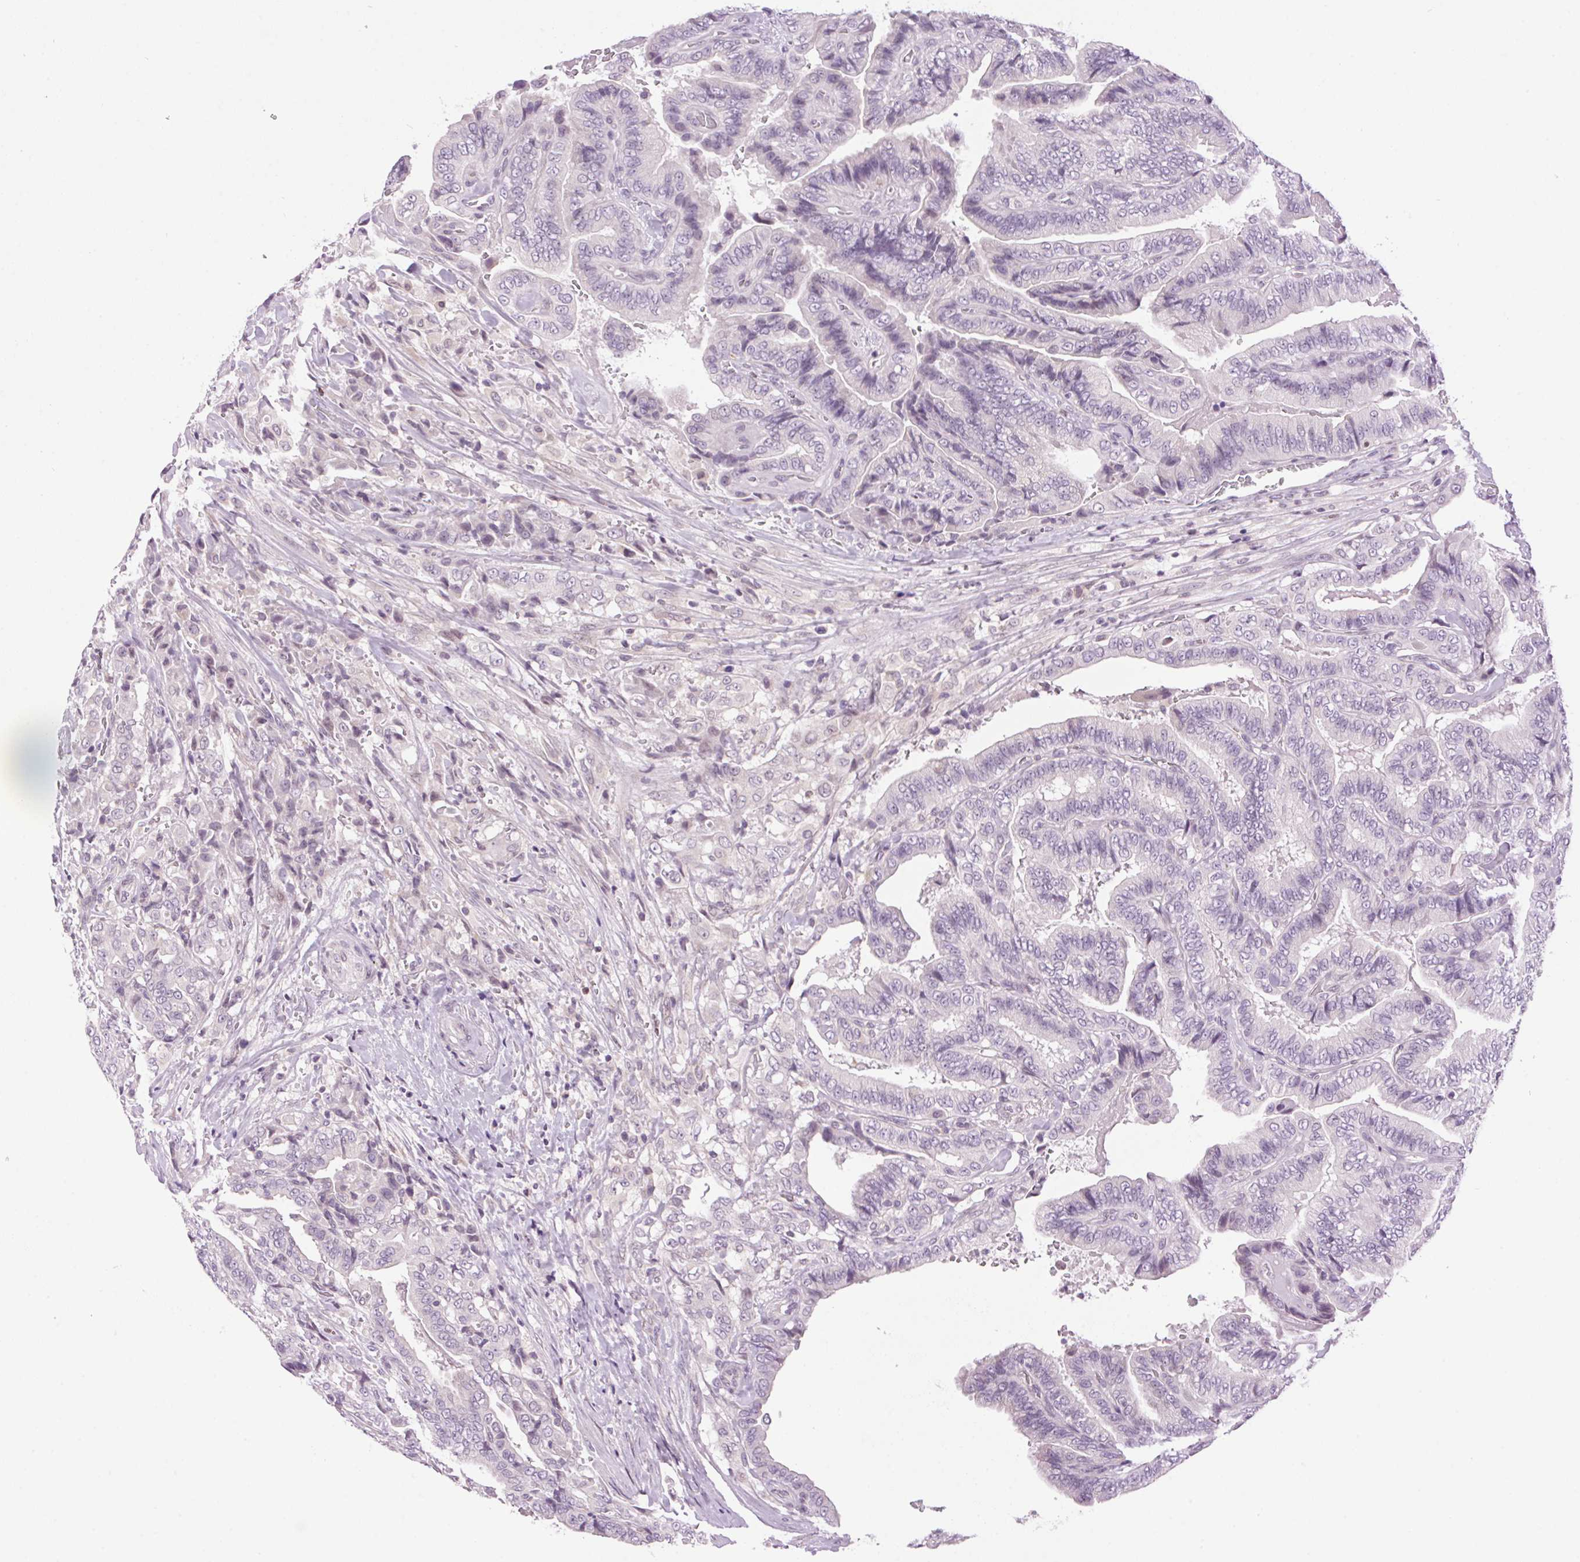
{"staining": {"intensity": "negative", "quantity": "none", "location": "none"}, "tissue": "thyroid cancer", "cell_type": "Tumor cells", "image_type": "cancer", "snomed": [{"axis": "morphology", "description": "Papillary adenocarcinoma, NOS"}, {"axis": "topography", "description": "Thyroid gland"}], "caption": "DAB immunohistochemical staining of human thyroid papillary adenocarcinoma reveals no significant staining in tumor cells.", "gene": "SMIM13", "patient": {"sex": "male", "age": 61}}